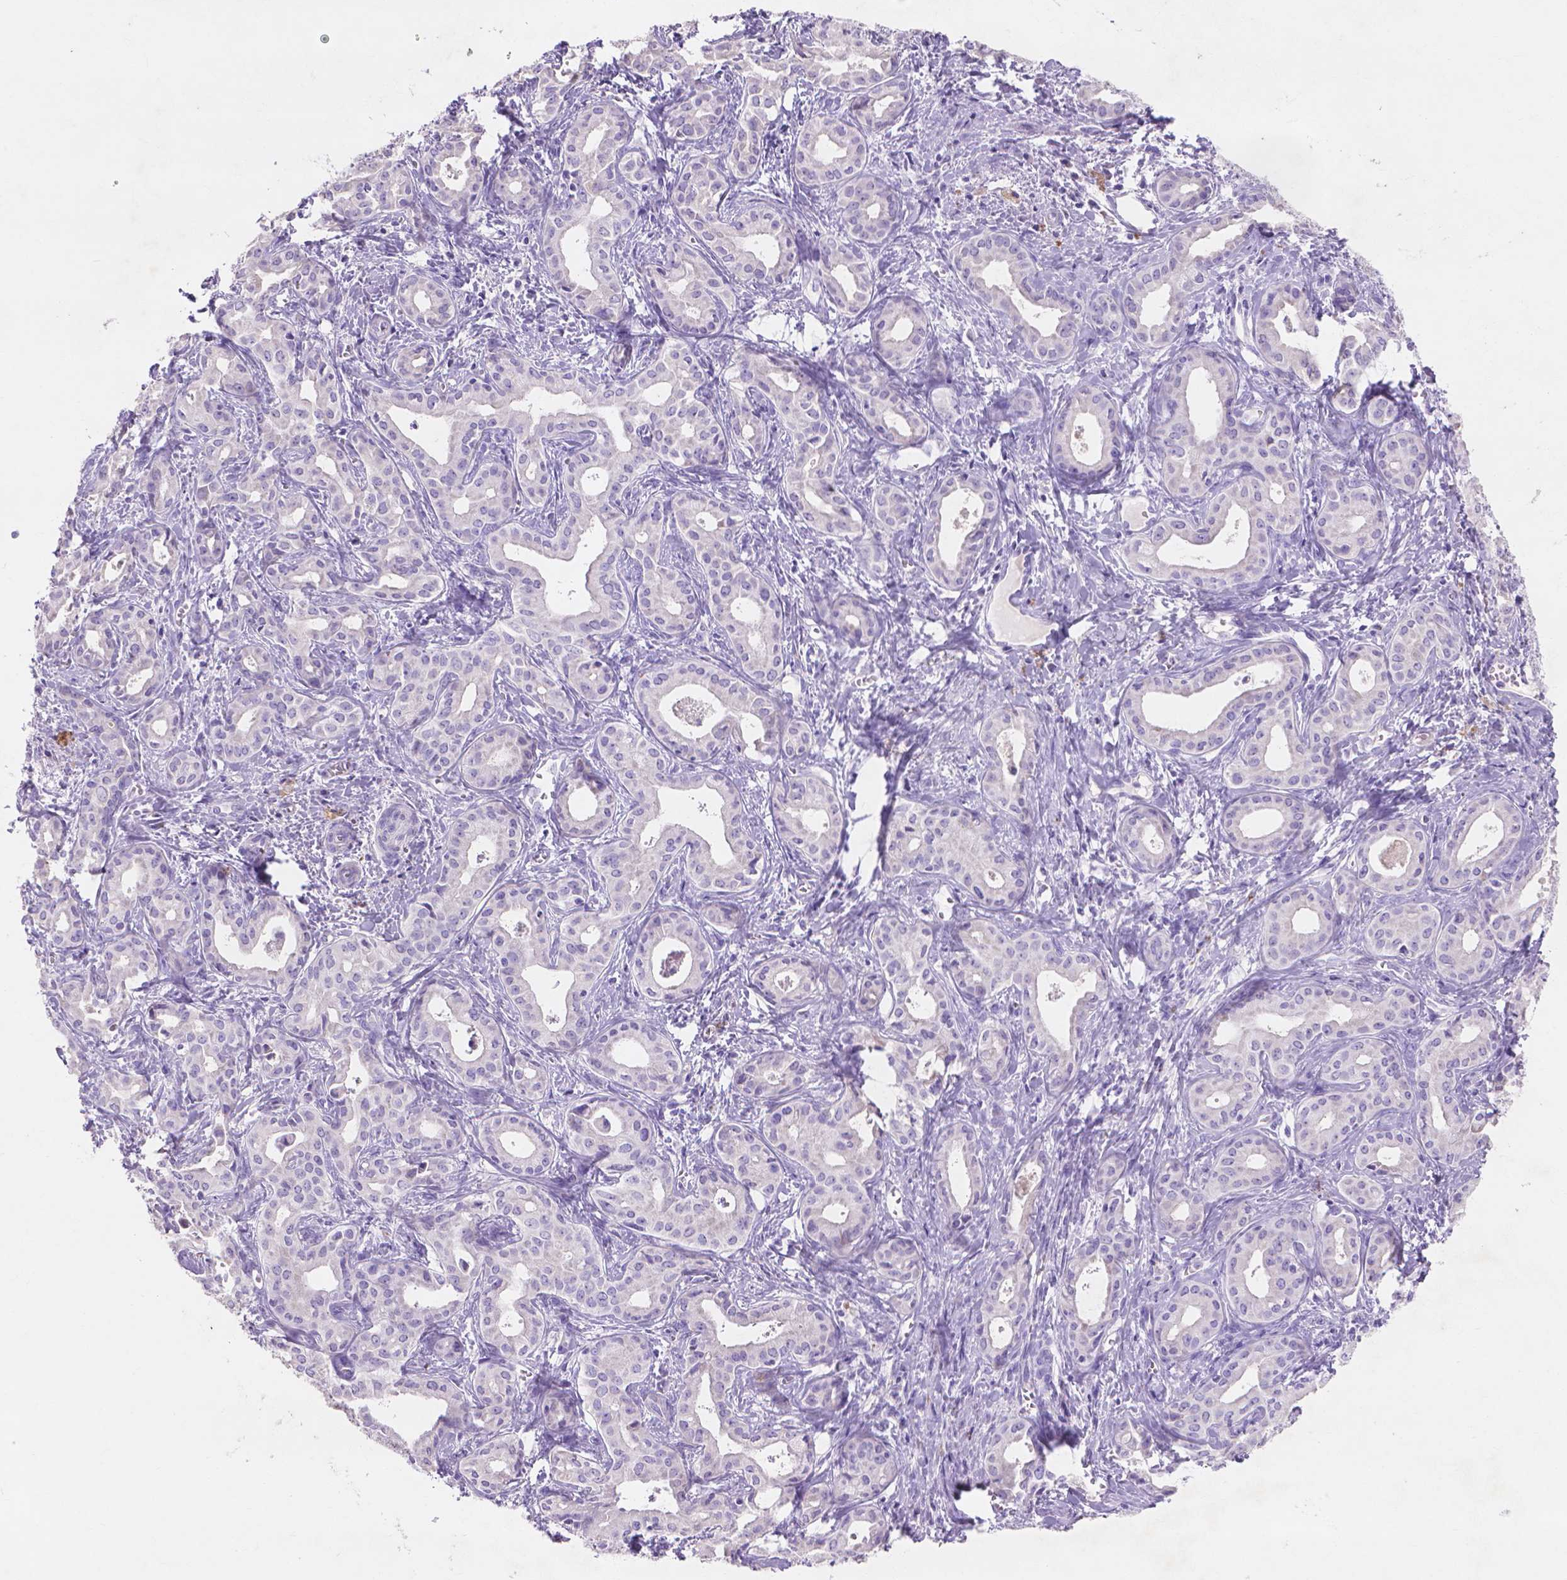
{"staining": {"intensity": "negative", "quantity": "none", "location": "none"}, "tissue": "liver cancer", "cell_type": "Tumor cells", "image_type": "cancer", "snomed": [{"axis": "morphology", "description": "Cholangiocarcinoma"}, {"axis": "topography", "description": "Liver"}], "caption": "This is a histopathology image of immunohistochemistry staining of cholangiocarcinoma (liver), which shows no staining in tumor cells. (DAB (3,3'-diaminobenzidine) immunohistochemistry (IHC) with hematoxylin counter stain).", "gene": "MMP11", "patient": {"sex": "female", "age": 65}}